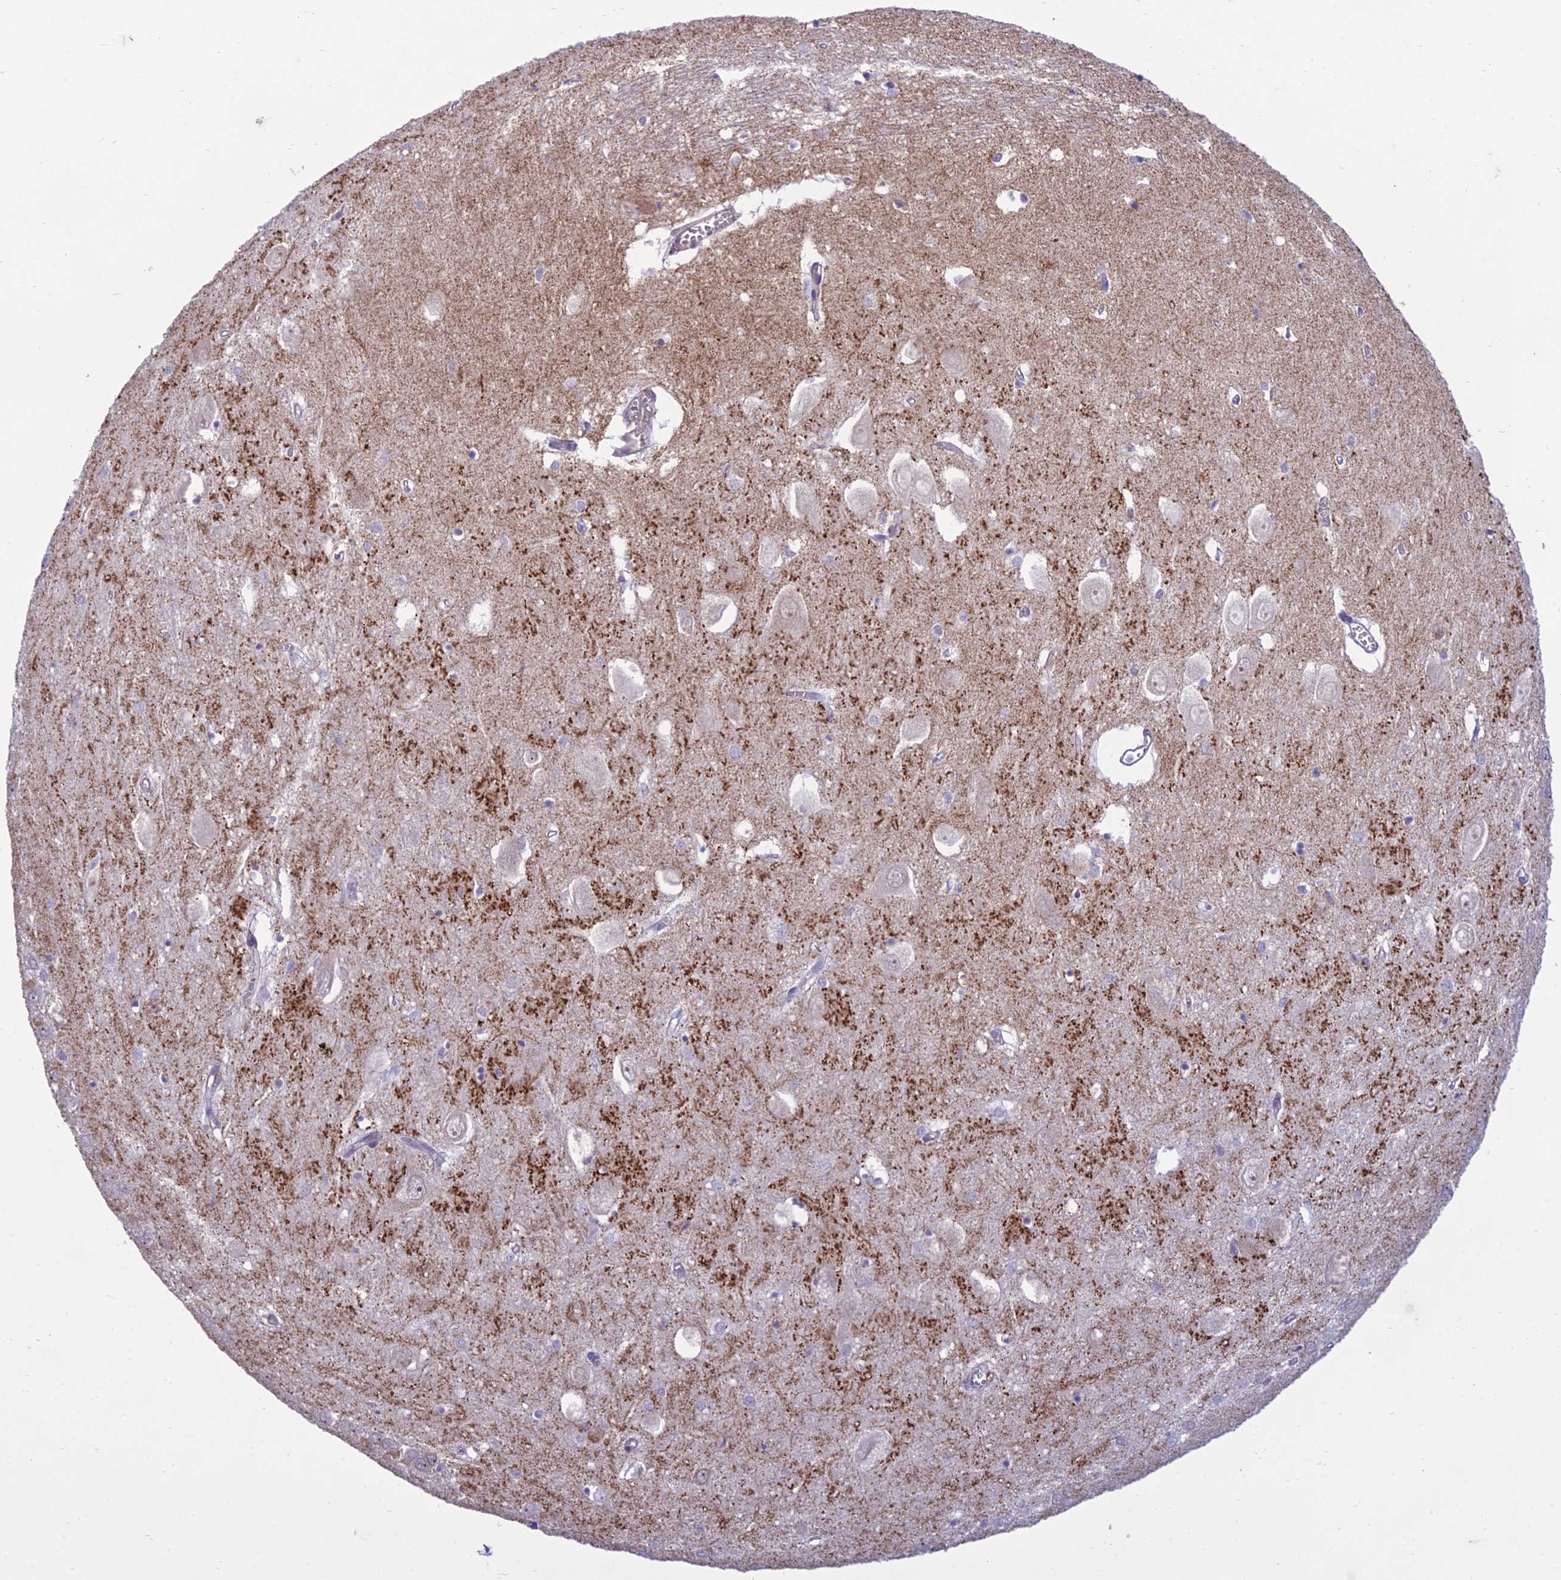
{"staining": {"intensity": "negative", "quantity": "none", "location": "none"}, "tissue": "hippocampus", "cell_type": "Glial cells", "image_type": "normal", "snomed": [{"axis": "morphology", "description": "Normal tissue, NOS"}, {"axis": "topography", "description": "Hippocampus"}], "caption": "The immunohistochemistry image has no significant positivity in glial cells of hippocampus.", "gene": "RANBP3", "patient": {"sex": "female", "age": 64}}